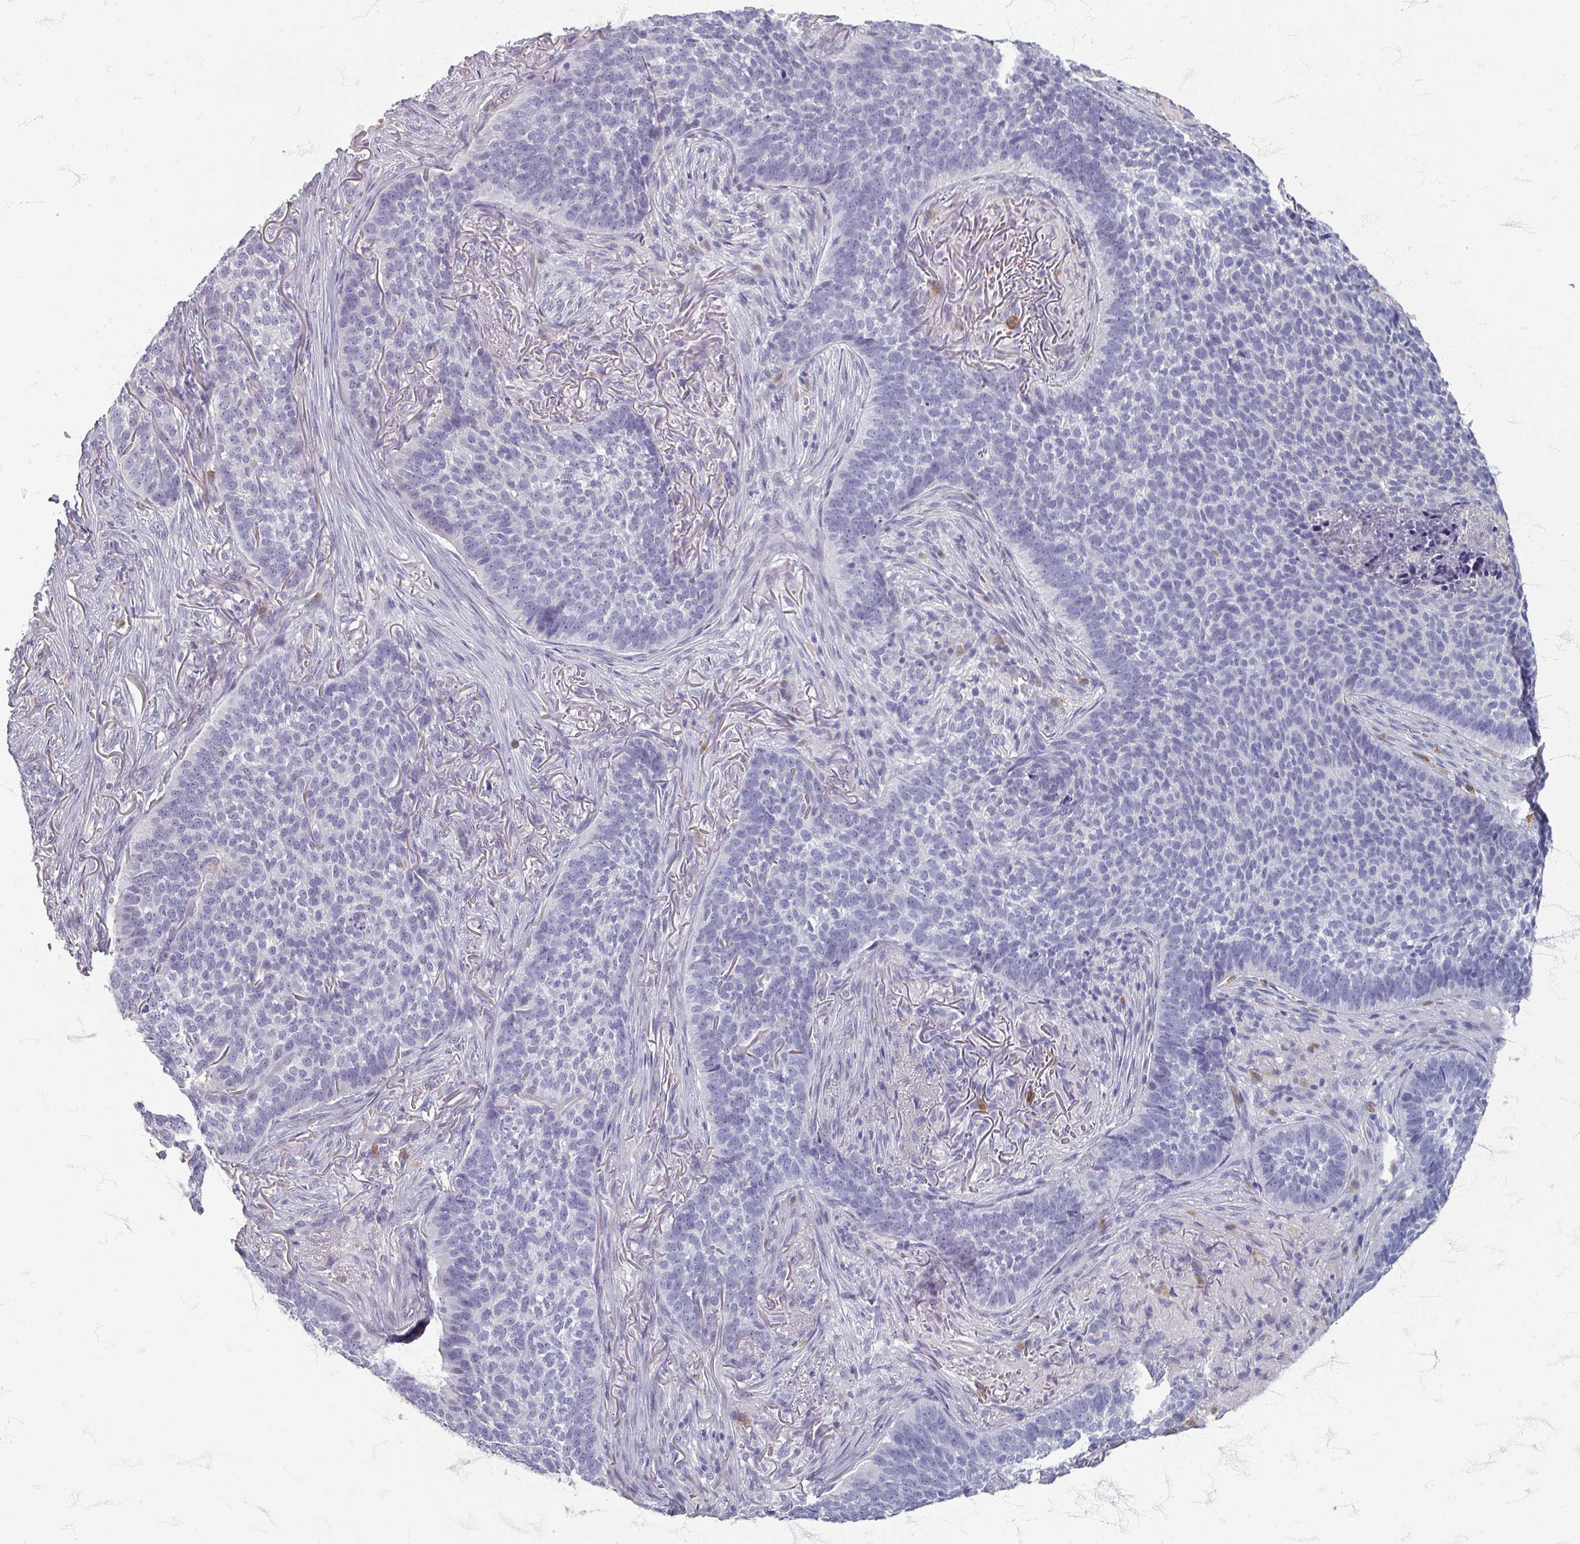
{"staining": {"intensity": "negative", "quantity": "none", "location": "none"}, "tissue": "skin cancer", "cell_type": "Tumor cells", "image_type": "cancer", "snomed": [{"axis": "morphology", "description": "Basal cell carcinoma"}, {"axis": "topography", "description": "Skin"}], "caption": "DAB immunohistochemical staining of skin cancer (basal cell carcinoma) demonstrates no significant positivity in tumor cells.", "gene": "ZNF878", "patient": {"sex": "male", "age": 85}}